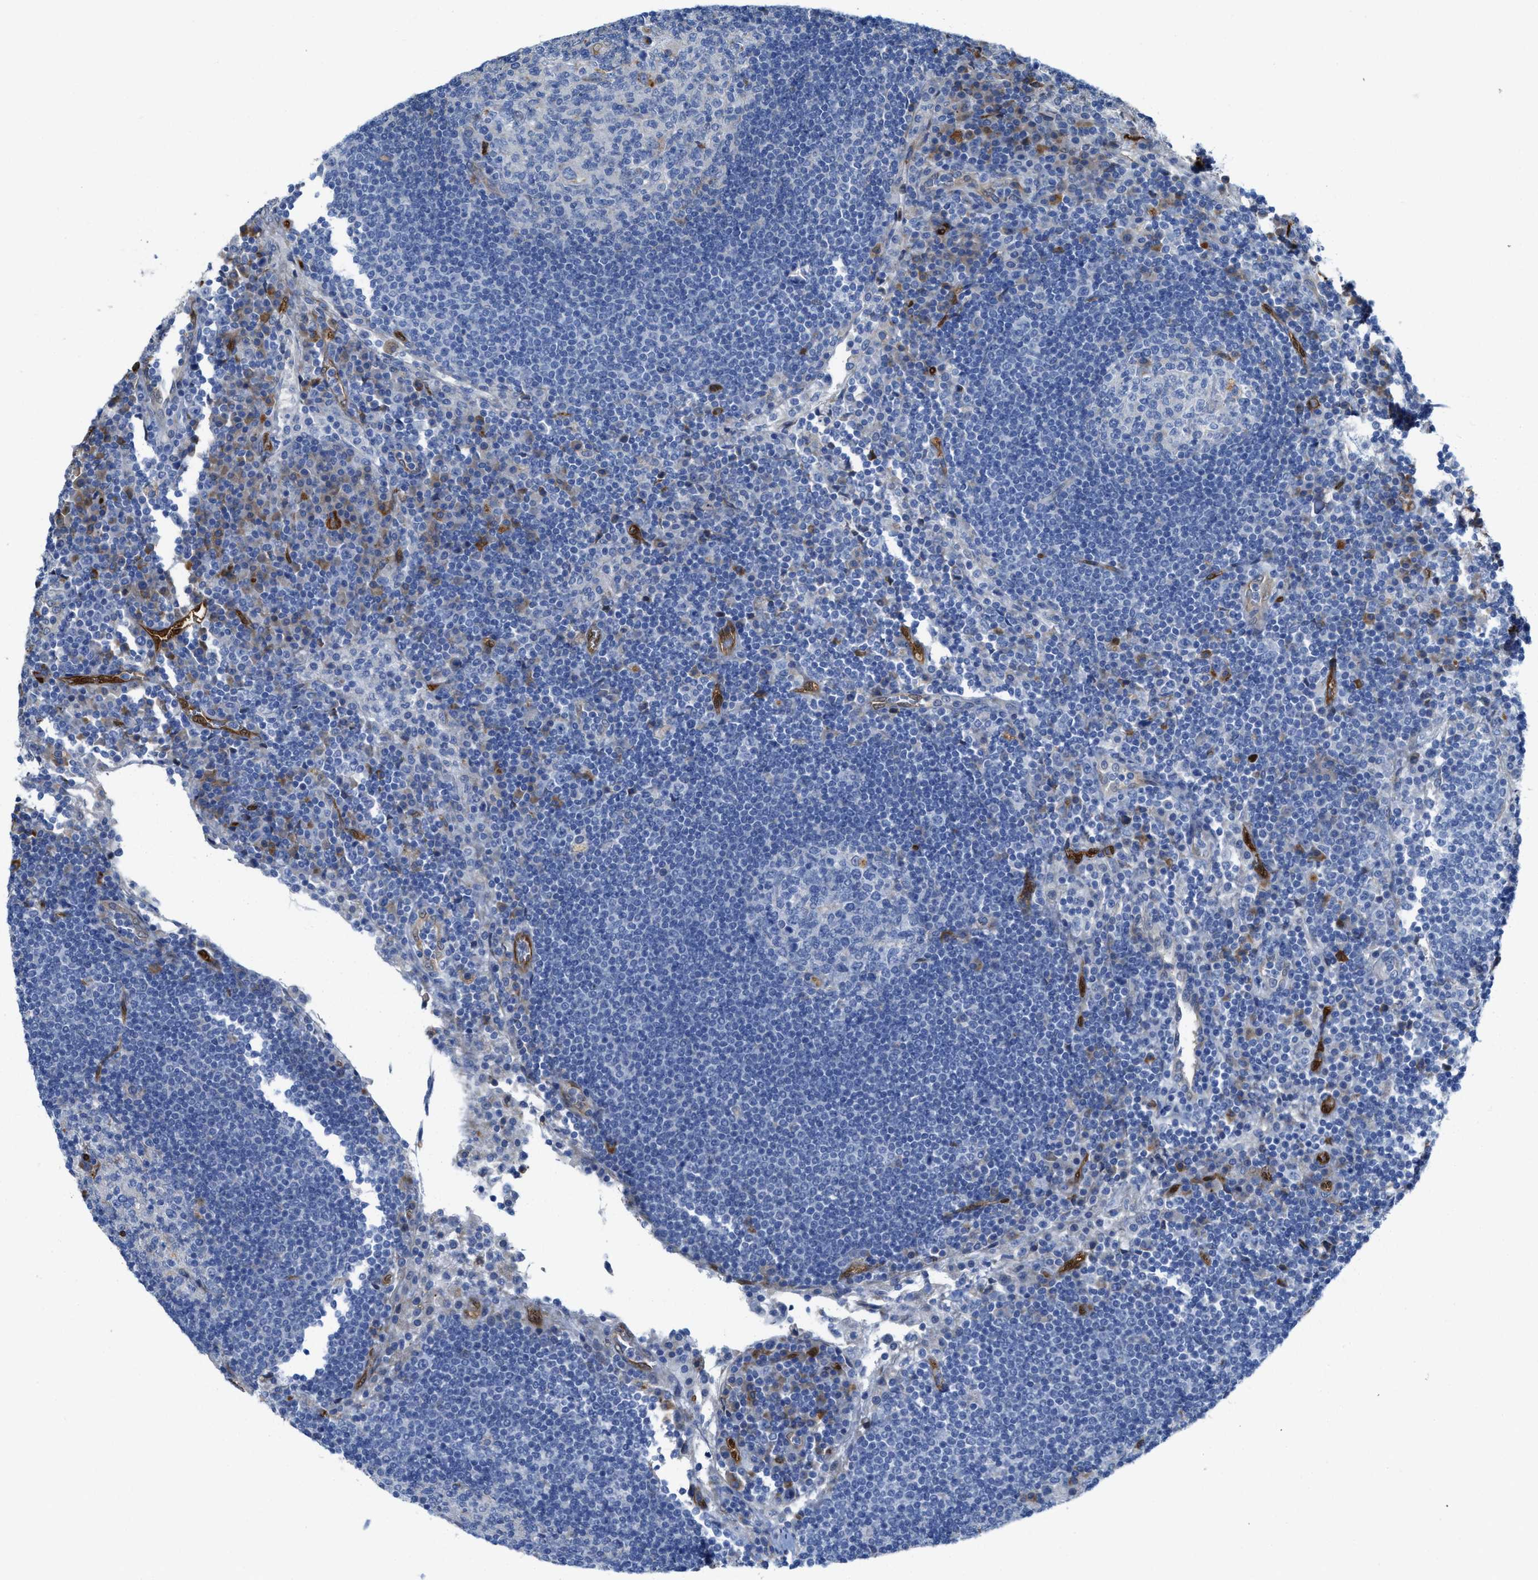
{"staining": {"intensity": "negative", "quantity": "none", "location": "none"}, "tissue": "lymph node", "cell_type": "Germinal center cells", "image_type": "normal", "snomed": [{"axis": "morphology", "description": "Normal tissue, NOS"}, {"axis": "topography", "description": "Lymph node"}], "caption": "Immunohistochemistry (IHC) image of benign lymph node stained for a protein (brown), which shows no staining in germinal center cells. (DAB (3,3'-diaminobenzidine) IHC, high magnification).", "gene": "ASS1", "patient": {"sex": "female", "age": 53}}